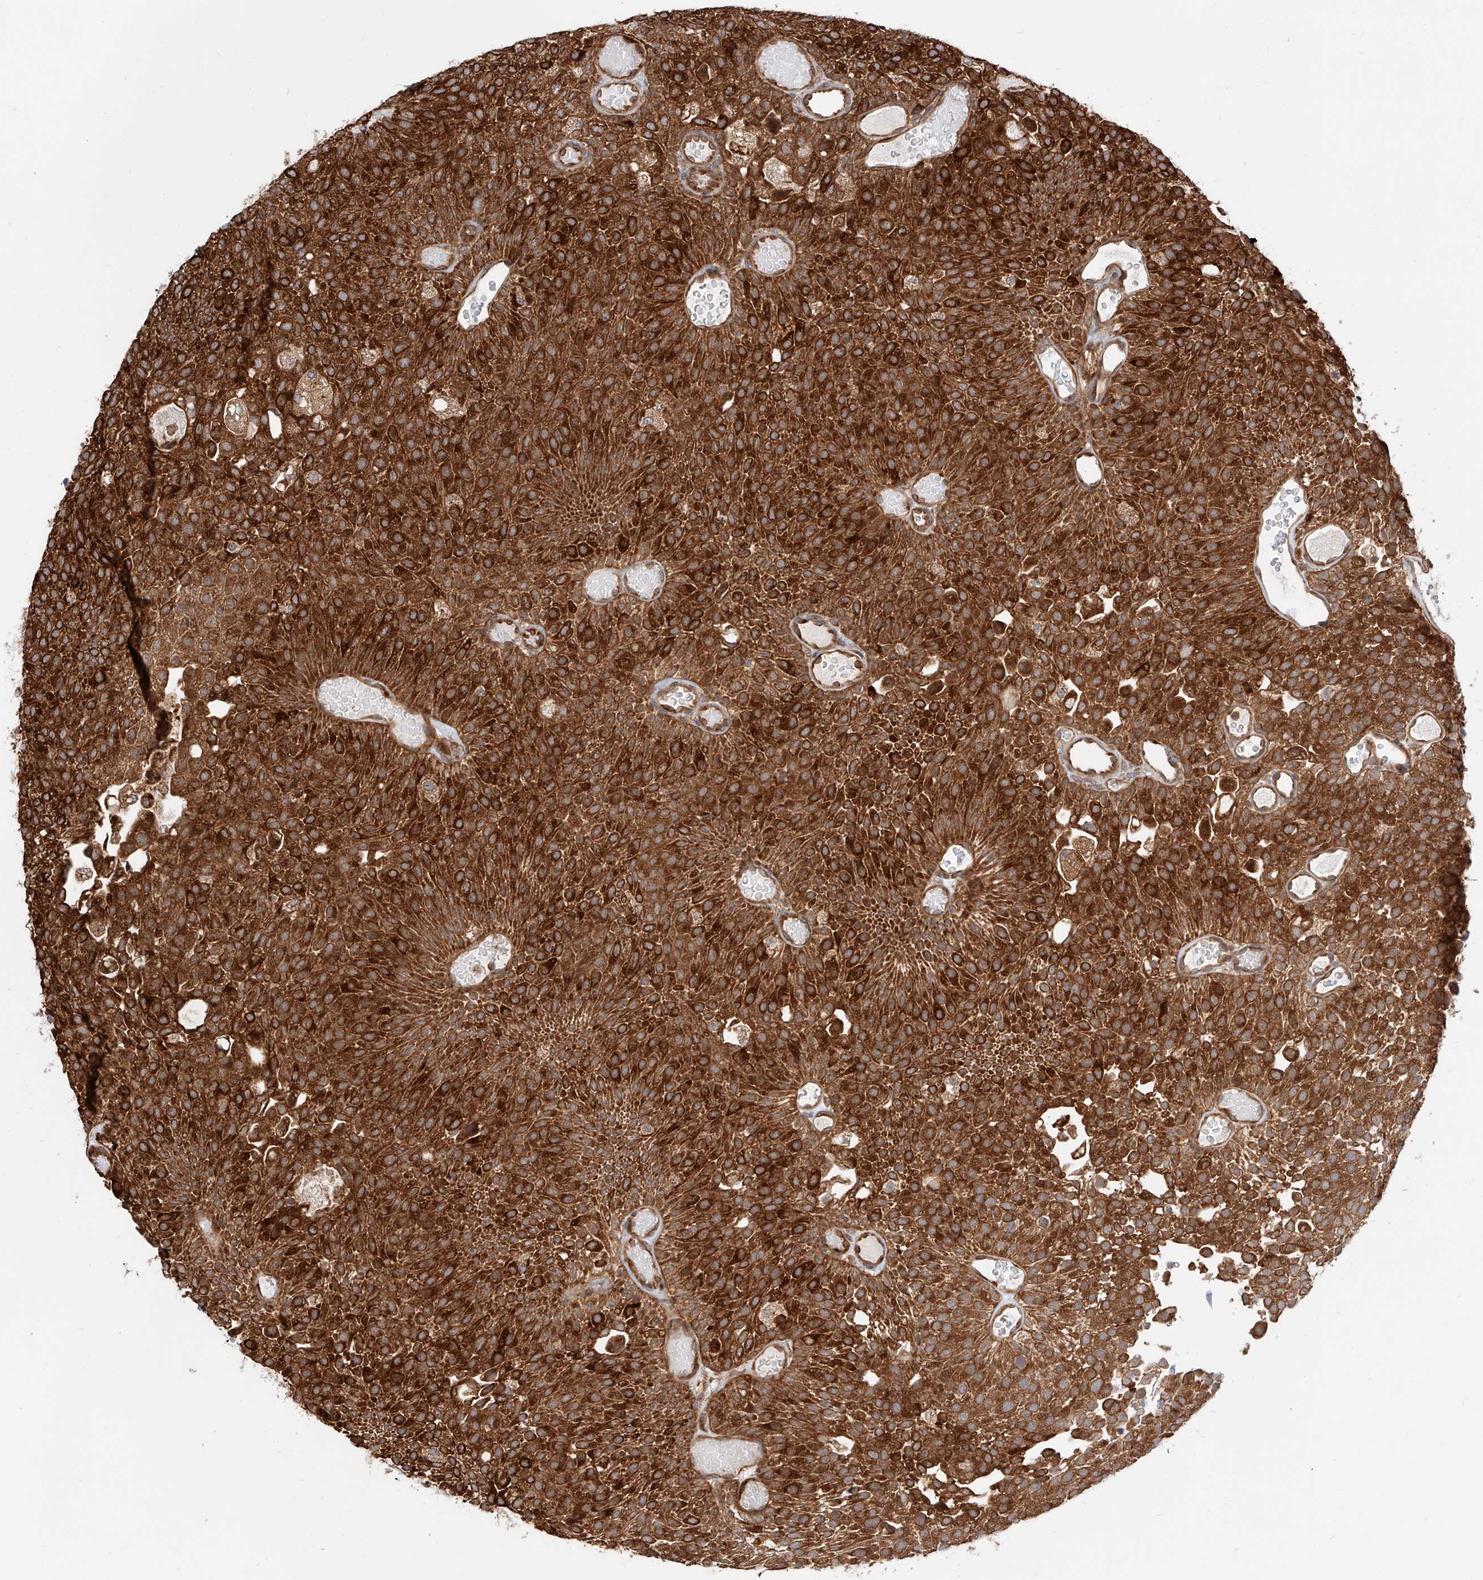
{"staining": {"intensity": "strong", "quantity": ">75%", "location": "cytoplasmic/membranous"}, "tissue": "urothelial cancer", "cell_type": "Tumor cells", "image_type": "cancer", "snomed": [{"axis": "morphology", "description": "Urothelial carcinoma, Low grade"}, {"axis": "topography", "description": "Urinary bladder"}], "caption": "This is an image of immunohistochemistry staining of urothelial carcinoma (low-grade), which shows strong expression in the cytoplasmic/membranous of tumor cells.", "gene": "ISCA2", "patient": {"sex": "male", "age": 78}}